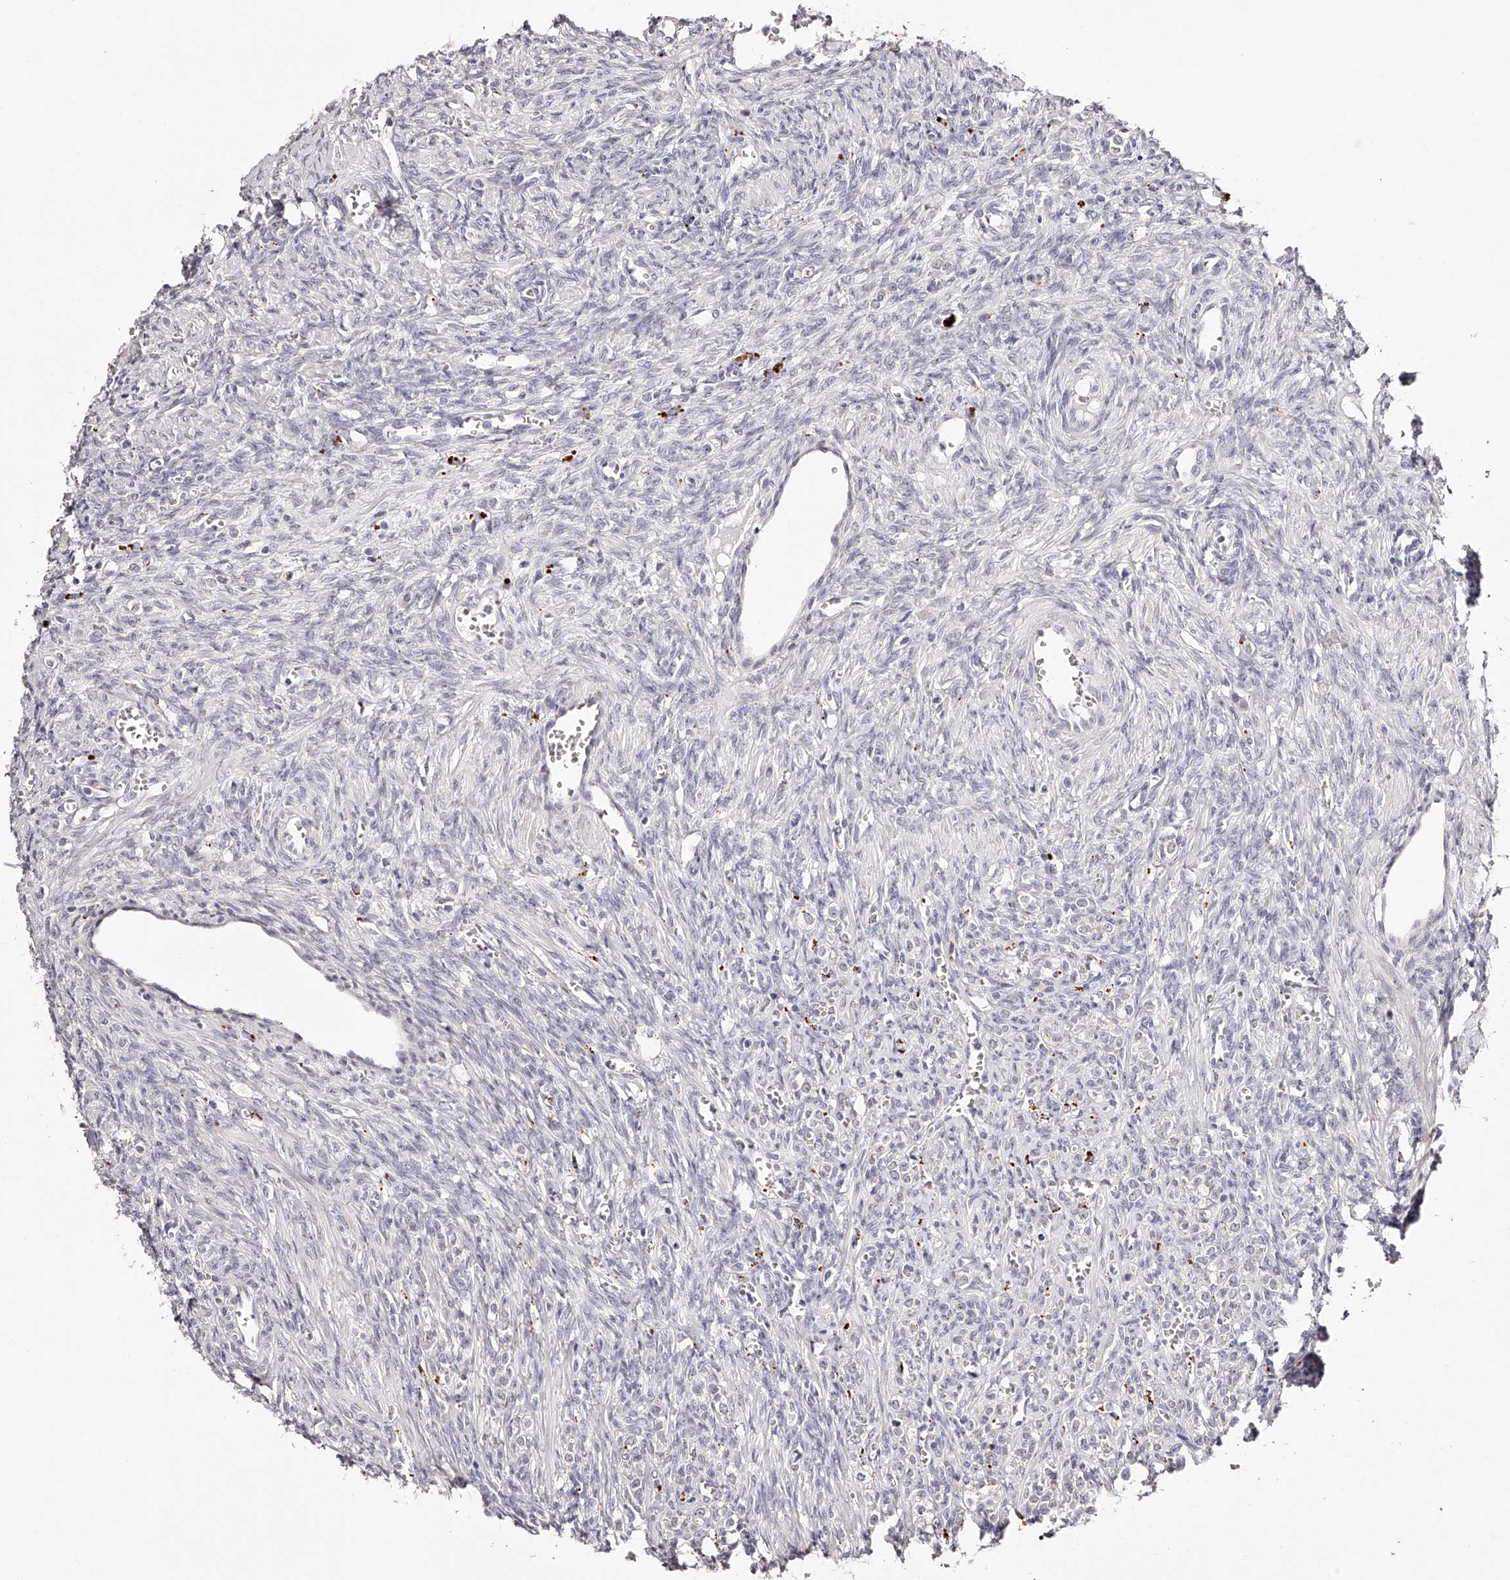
{"staining": {"intensity": "negative", "quantity": "none", "location": "none"}, "tissue": "ovary", "cell_type": "Ovarian stroma cells", "image_type": "normal", "snomed": [{"axis": "morphology", "description": "Normal tissue, NOS"}, {"axis": "topography", "description": "Ovary"}], "caption": "DAB immunohistochemical staining of benign ovary shows no significant positivity in ovarian stroma cells. Brightfield microscopy of immunohistochemistry stained with DAB (3,3'-diaminobenzidine) (brown) and hematoxylin (blue), captured at high magnification.", "gene": "SLC35D3", "patient": {"sex": "female", "age": 41}}